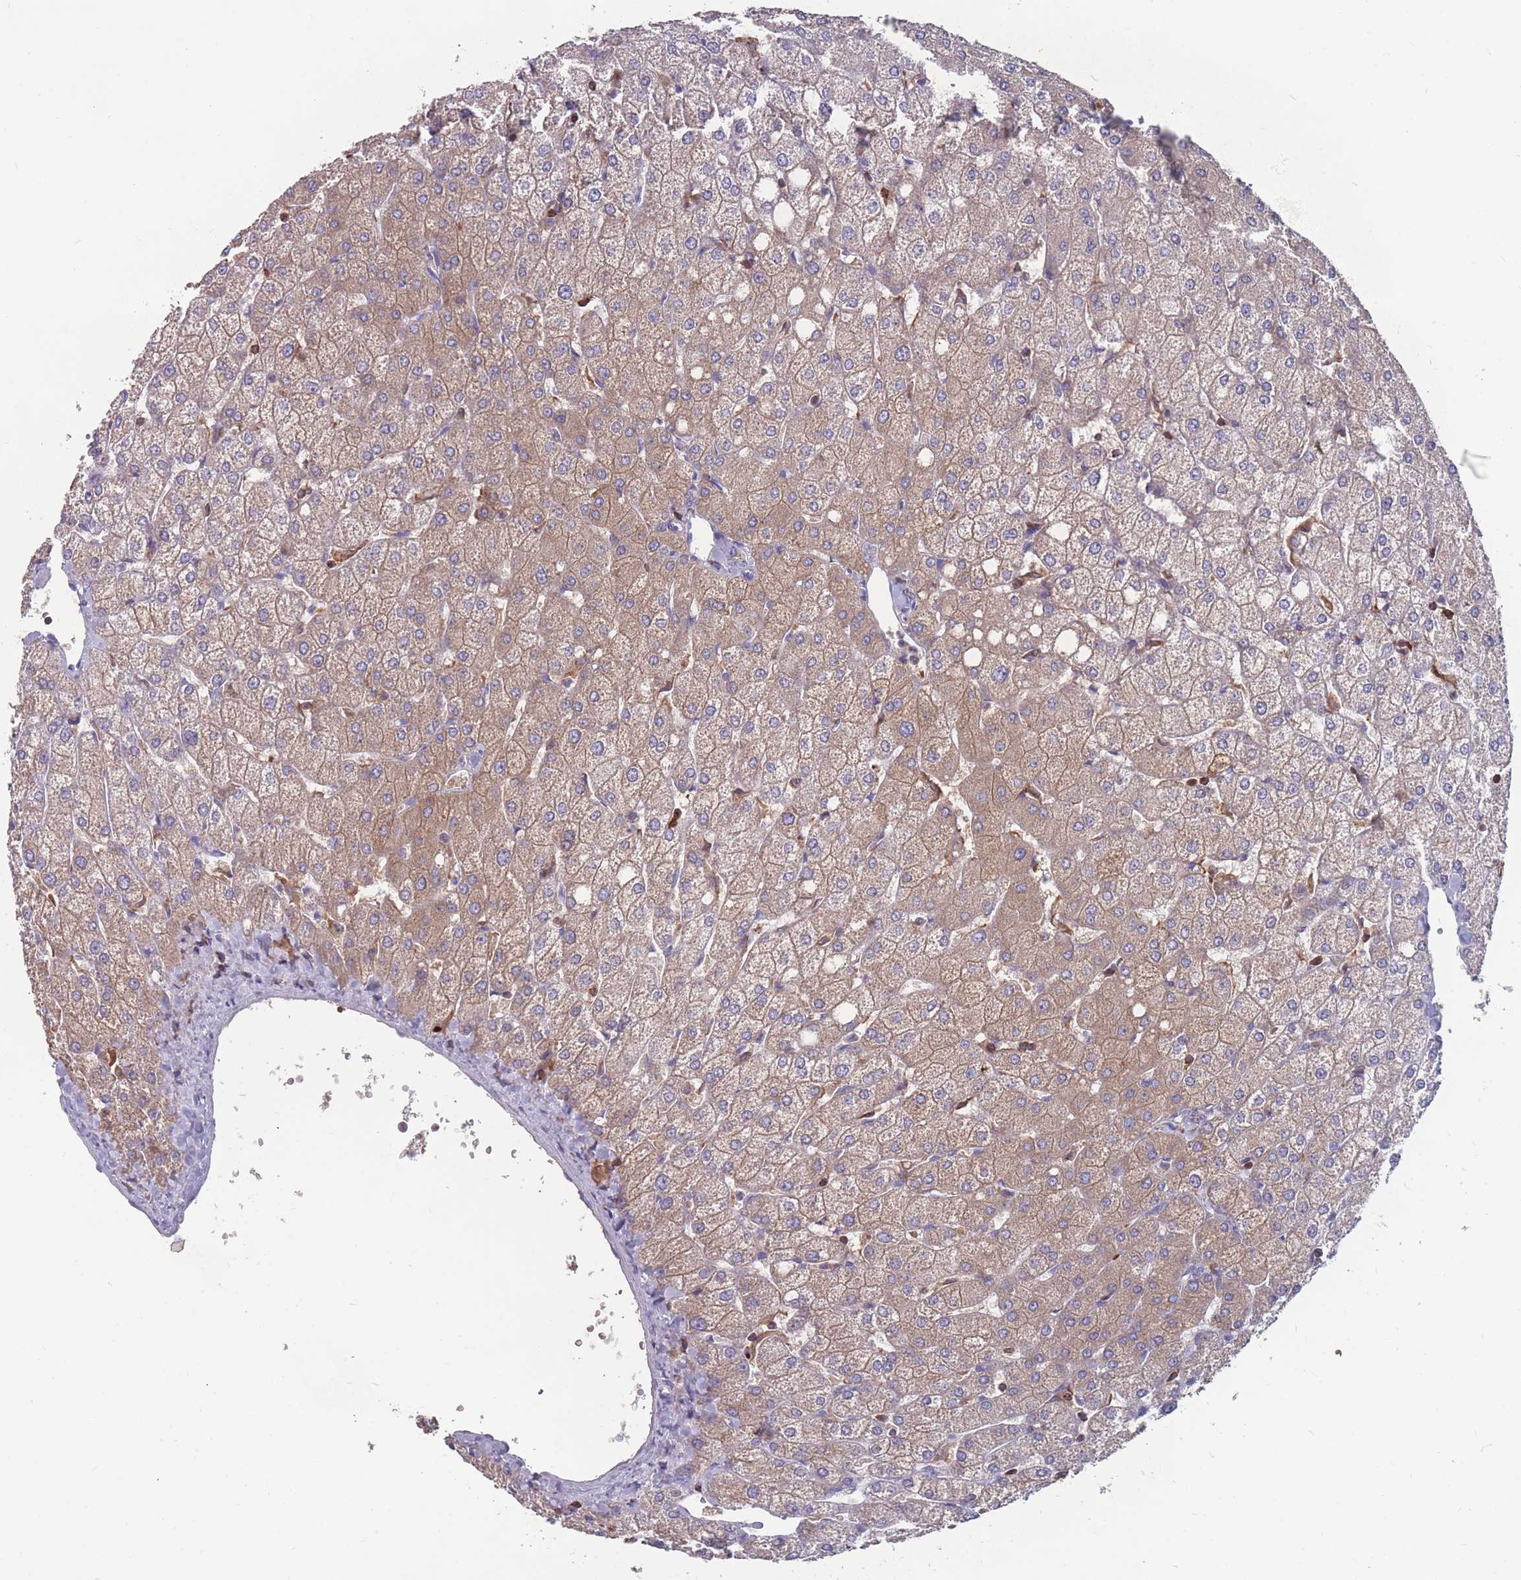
{"staining": {"intensity": "negative", "quantity": "none", "location": "none"}, "tissue": "liver", "cell_type": "Cholangiocytes", "image_type": "normal", "snomed": [{"axis": "morphology", "description": "Normal tissue, NOS"}, {"axis": "topography", "description": "Liver"}], "caption": "An image of liver stained for a protein displays no brown staining in cholangiocytes. Brightfield microscopy of IHC stained with DAB (3,3'-diaminobenzidine) (brown) and hematoxylin (blue), captured at high magnification.", "gene": "CD33", "patient": {"sex": "female", "age": 54}}